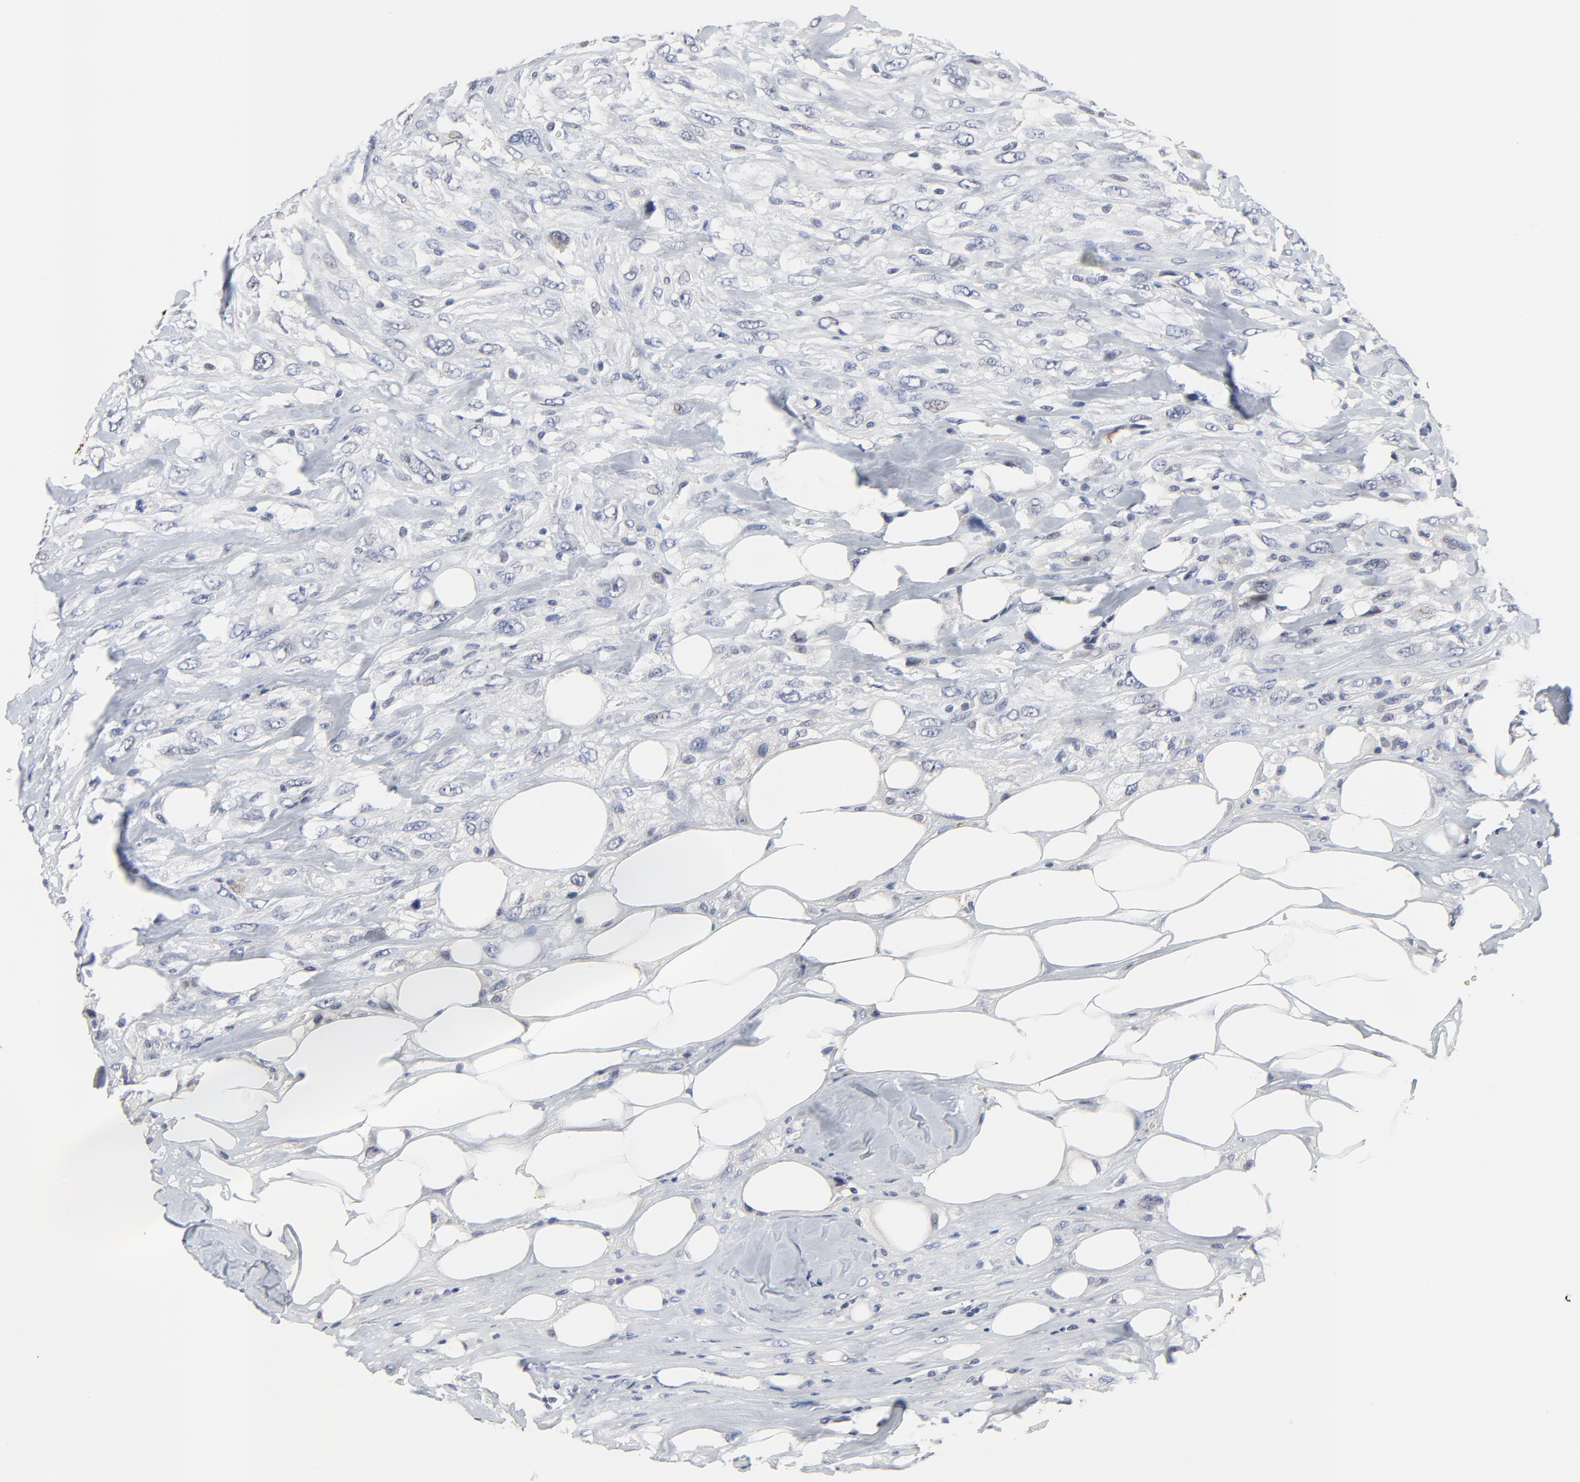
{"staining": {"intensity": "negative", "quantity": "none", "location": "none"}, "tissue": "breast cancer", "cell_type": "Tumor cells", "image_type": "cancer", "snomed": [{"axis": "morphology", "description": "Neoplasm, malignant, NOS"}, {"axis": "topography", "description": "Breast"}], "caption": "High power microscopy histopathology image of an immunohistochemistry photomicrograph of breast malignant neoplasm, revealing no significant staining in tumor cells.", "gene": "LNX1", "patient": {"sex": "female", "age": 50}}